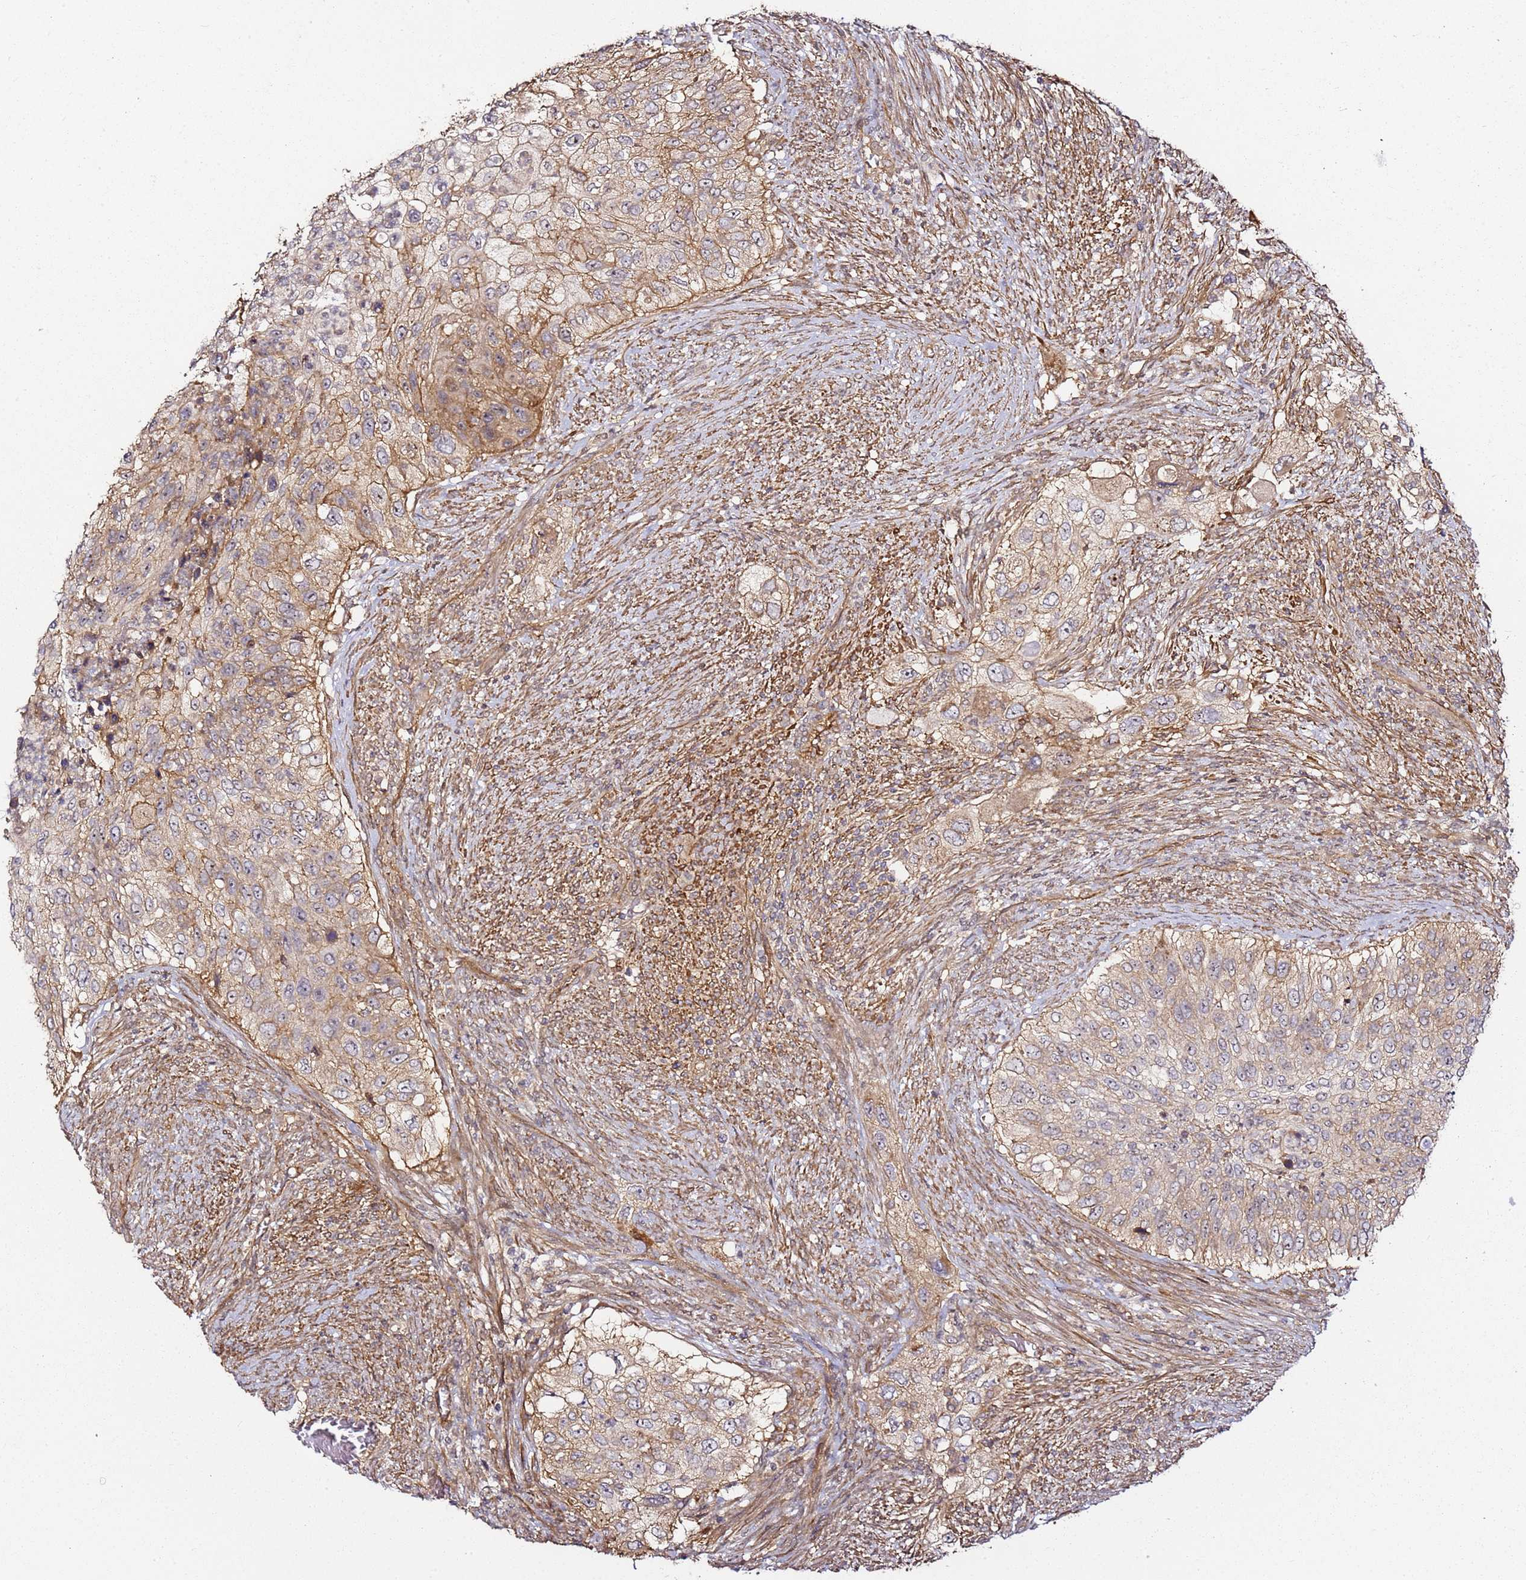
{"staining": {"intensity": "weak", "quantity": "25%-75%", "location": "cytoplasmic/membranous"}, "tissue": "urothelial cancer", "cell_type": "Tumor cells", "image_type": "cancer", "snomed": [{"axis": "morphology", "description": "Urothelial carcinoma, High grade"}, {"axis": "topography", "description": "Urinary bladder"}], "caption": "IHC photomicrograph of urothelial carcinoma (high-grade) stained for a protein (brown), which demonstrates low levels of weak cytoplasmic/membranous expression in approximately 25%-75% of tumor cells.", "gene": "CCNYL1", "patient": {"sex": "female", "age": 60}}